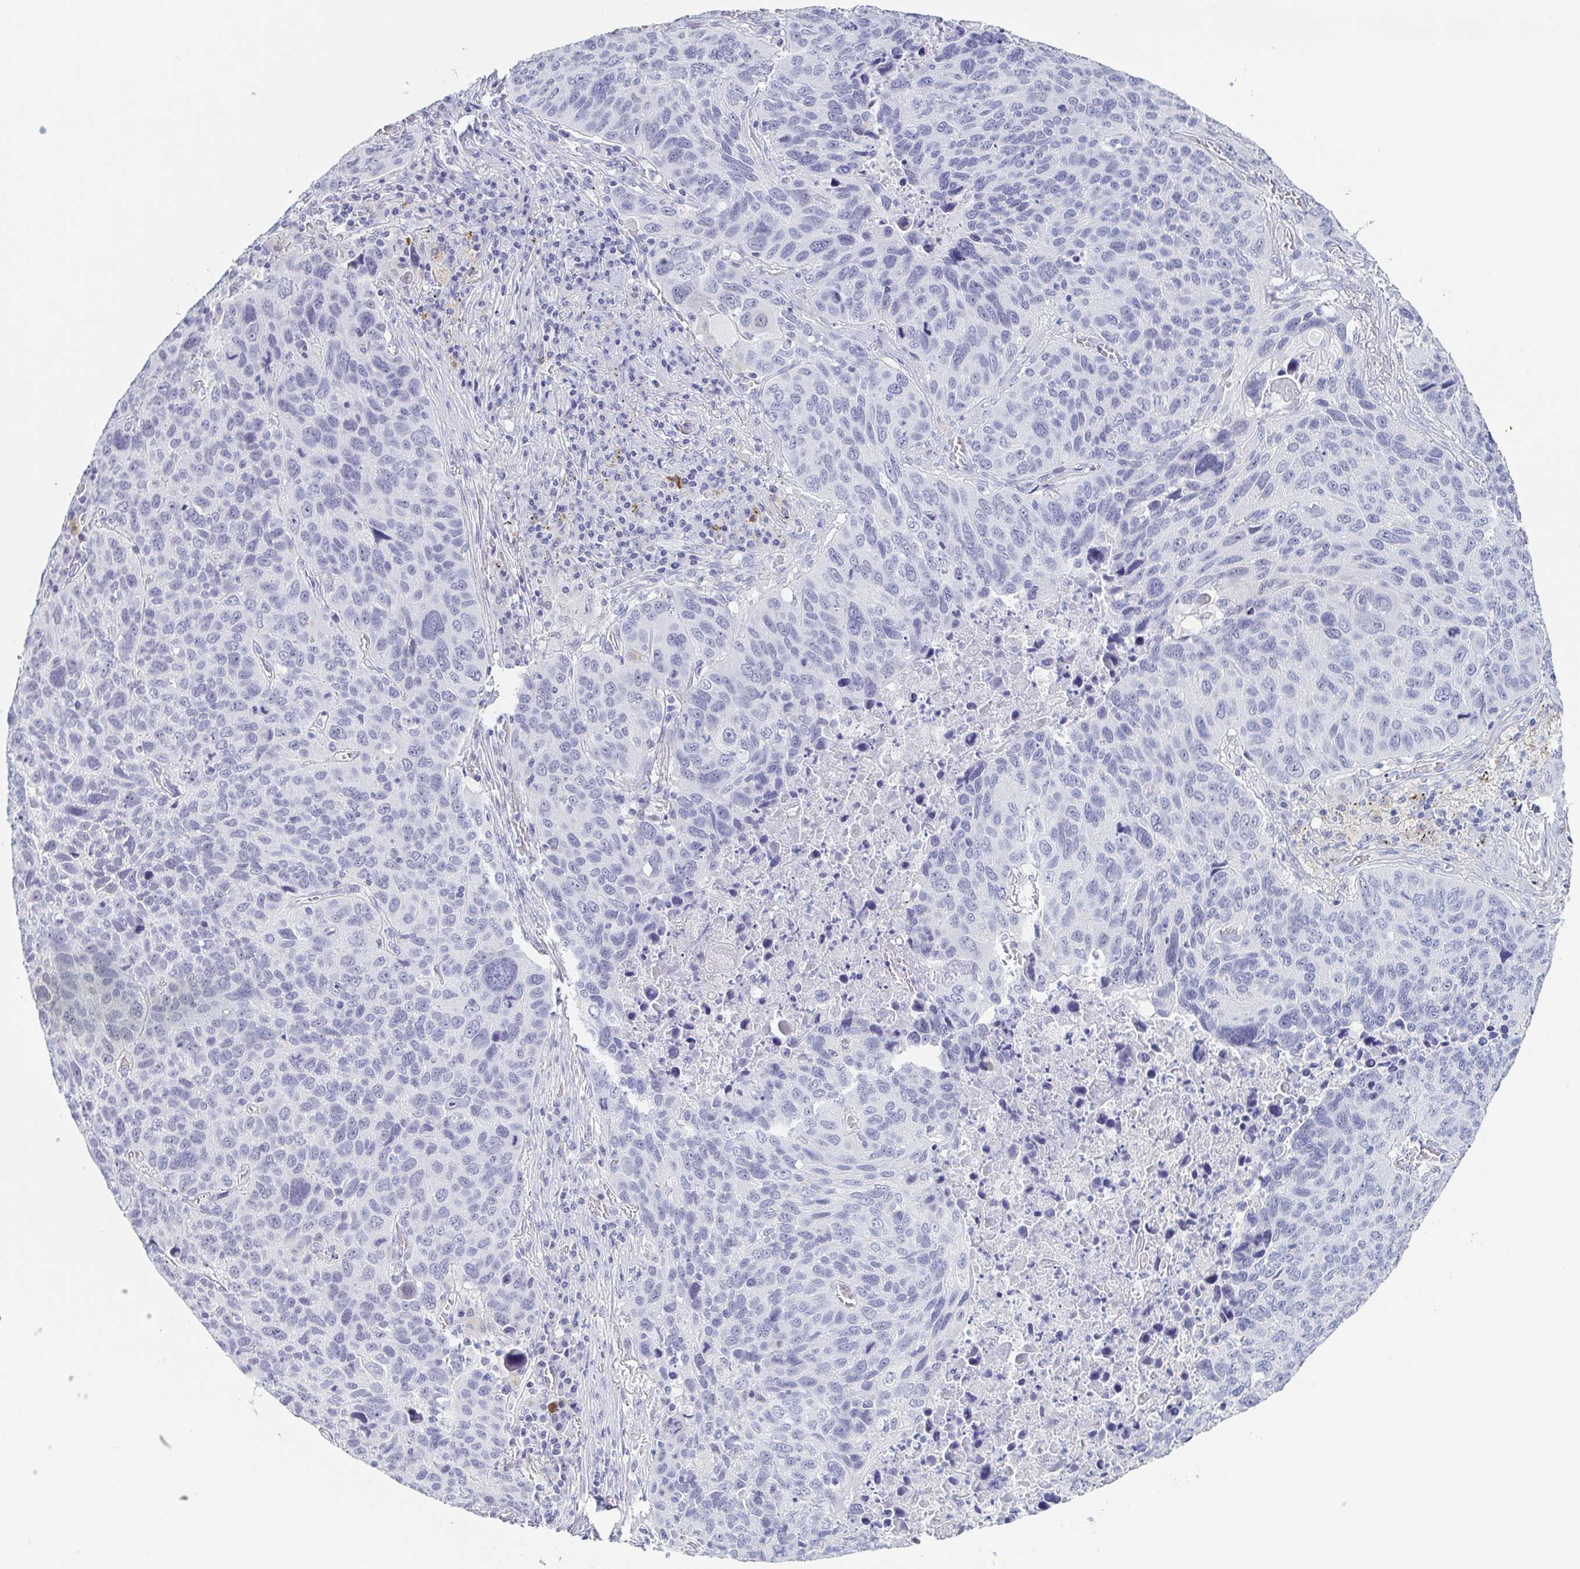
{"staining": {"intensity": "negative", "quantity": "none", "location": "none"}, "tissue": "lung cancer", "cell_type": "Tumor cells", "image_type": "cancer", "snomed": [{"axis": "morphology", "description": "Squamous cell carcinoma, NOS"}, {"axis": "topography", "description": "Lung"}], "caption": "This is an immunohistochemistry (IHC) histopathology image of human lung cancer. There is no expression in tumor cells.", "gene": "REG4", "patient": {"sex": "male", "age": 68}}